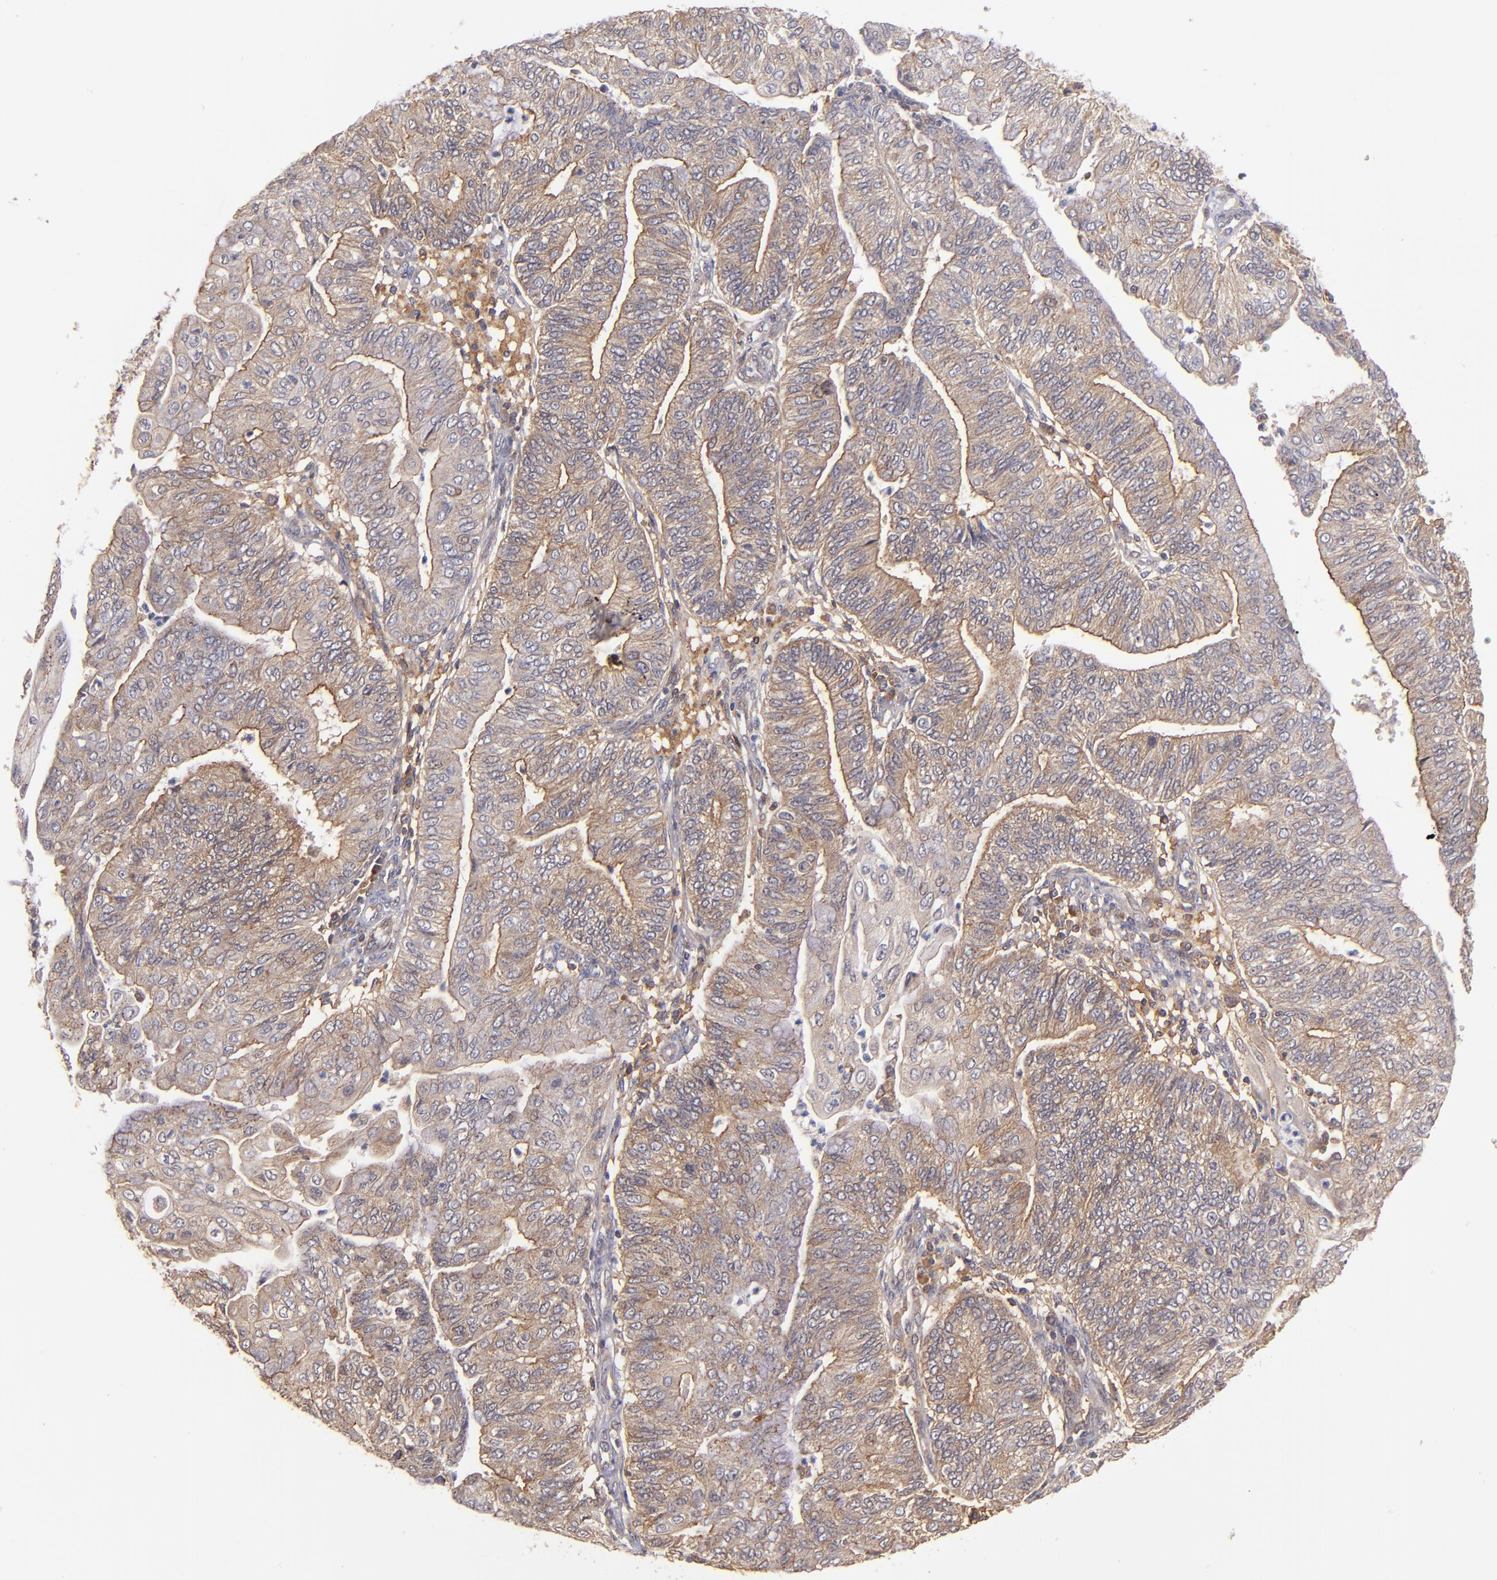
{"staining": {"intensity": "moderate", "quantity": ">75%", "location": "cytoplasmic/membranous"}, "tissue": "endometrial cancer", "cell_type": "Tumor cells", "image_type": "cancer", "snomed": [{"axis": "morphology", "description": "Adenocarcinoma, NOS"}, {"axis": "topography", "description": "Endometrium"}], "caption": "Immunohistochemistry (IHC) image of endometrial cancer stained for a protein (brown), which reveals medium levels of moderate cytoplasmic/membranous expression in approximately >75% of tumor cells.", "gene": "ZFYVE1", "patient": {"sex": "female", "age": 59}}